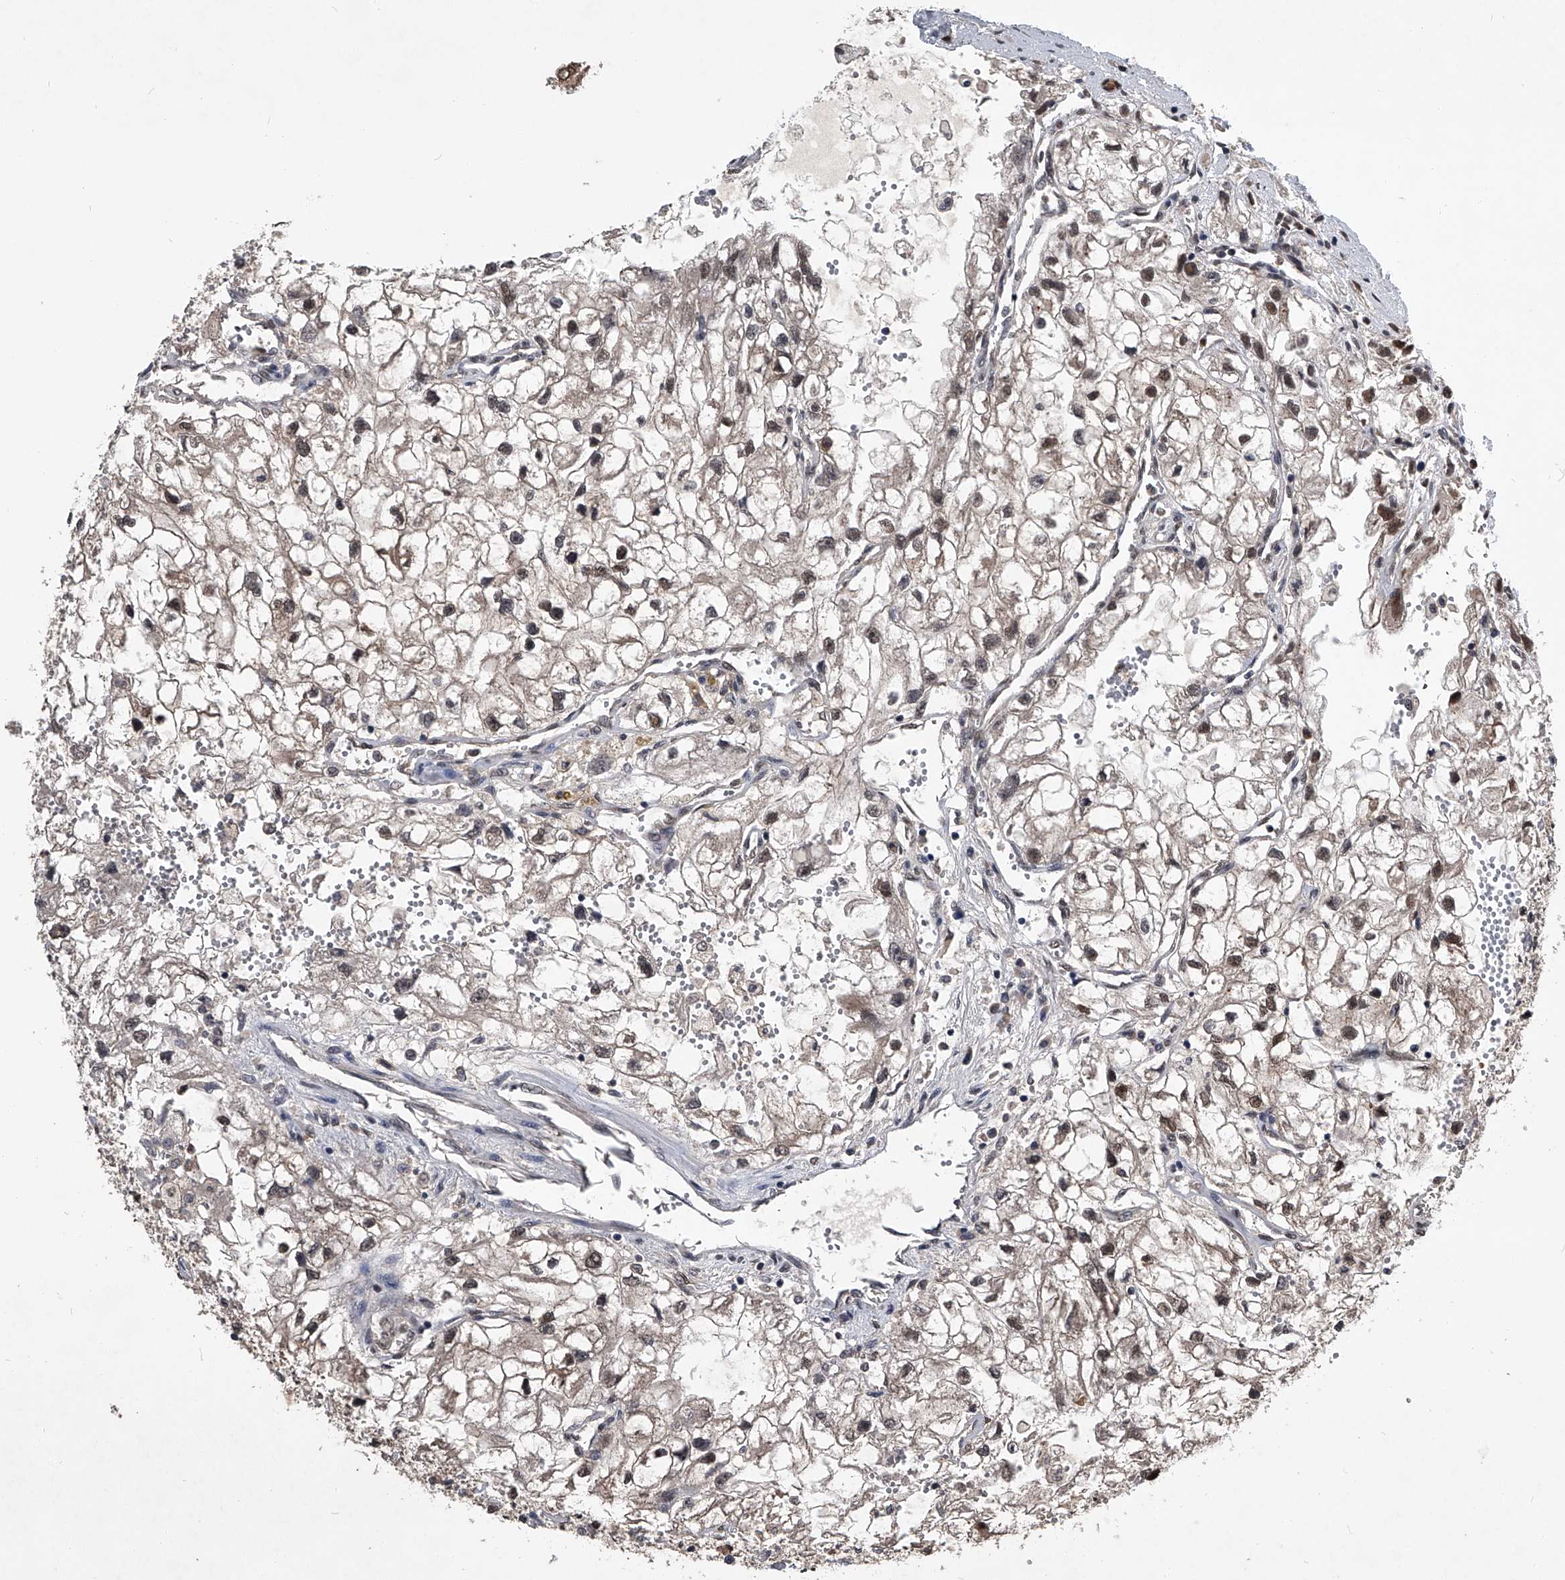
{"staining": {"intensity": "moderate", "quantity": "25%-75%", "location": "nuclear"}, "tissue": "renal cancer", "cell_type": "Tumor cells", "image_type": "cancer", "snomed": [{"axis": "morphology", "description": "Adenocarcinoma, NOS"}, {"axis": "topography", "description": "Kidney"}], "caption": "Renal cancer (adenocarcinoma) stained for a protein reveals moderate nuclear positivity in tumor cells. Ihc stains the protein of interest in brown and the nuclei are stained blue.", "gene": "TSNAX", "patient": {"sex": "female", "age": 70}}